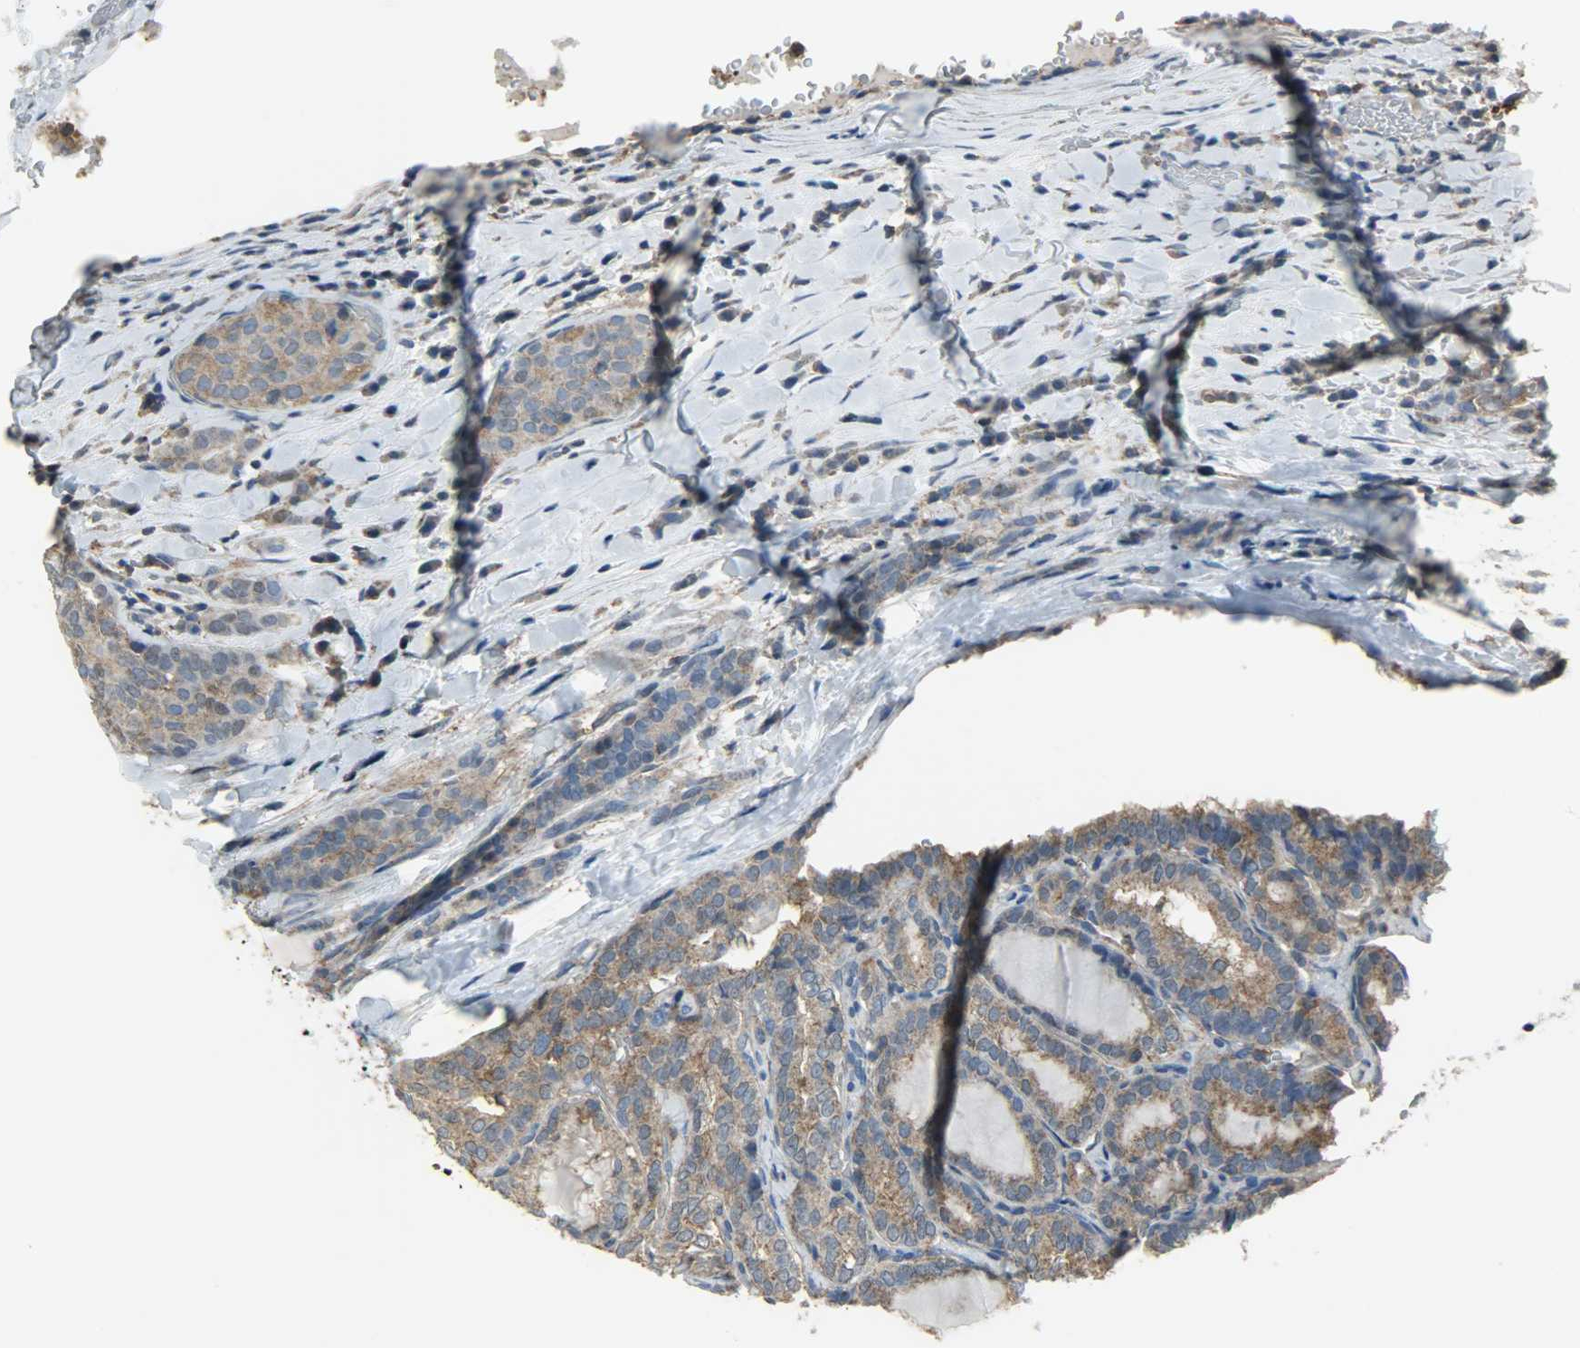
{"staining": {"intensity": "moderate", "quantity": ">75%", "location": "cytoplasmic/membranous"}, "tissue": "thyroid cancer", "cell_type": "Tumor cells", "image_type": "cancer", "snomed": [{"axis": "morphology", "description": "Papillary adenocarcinoma, NOS"}, {"axis": "topography", "description": "Thyroid gland"}], "caption": "The micrograph demonstrates a brown stain indicating the presence of a protein in the cytoplasmic/membranous of tumor cells in thyroid papillary adenocarcinoma.", "gene": "DNAJA4", "patient": {"sex": "female", "age": 30}}